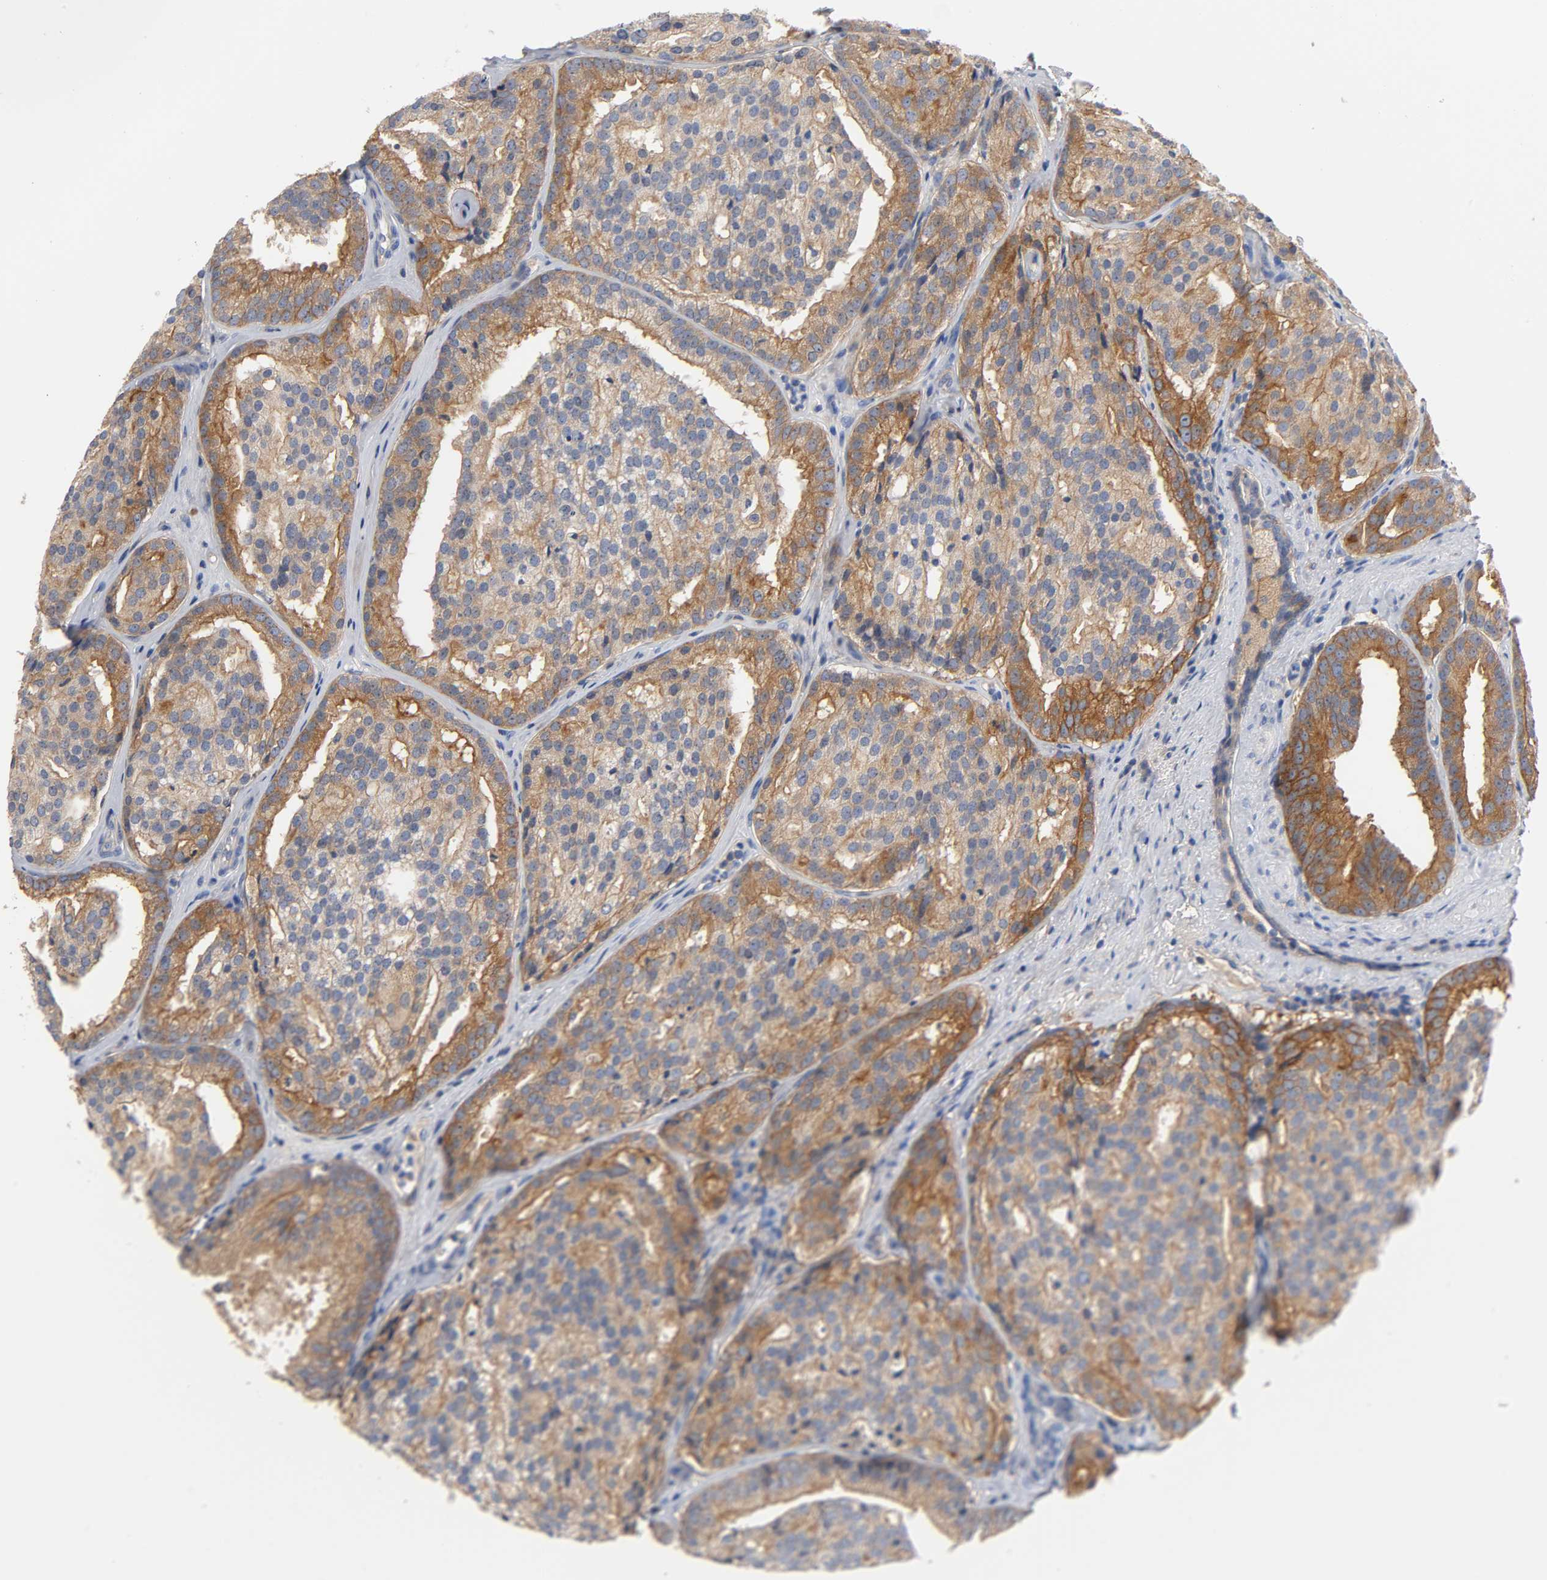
{"staining": {"intensity": "moderate", "quantity": ">75%", "location": "cytoplasmic/membranous"}, "tissue": "prostate cancer", "cell_type": "Tumor cells", "image_type": "cancer", "snomed": [{"axis": "morphology", "description": "Adenocarcinoma, High grade"}, {"axis": "topography", "description": "Prostate"}], "caption": "High-grade adenocarcinoma (prostate) stained with a brown dye shows moderate cytoplasmic/membranous positive staining in approximately >75% of tumor cells.", "gene": "SRC", "patient": {"sex": "male", "age": 64}}